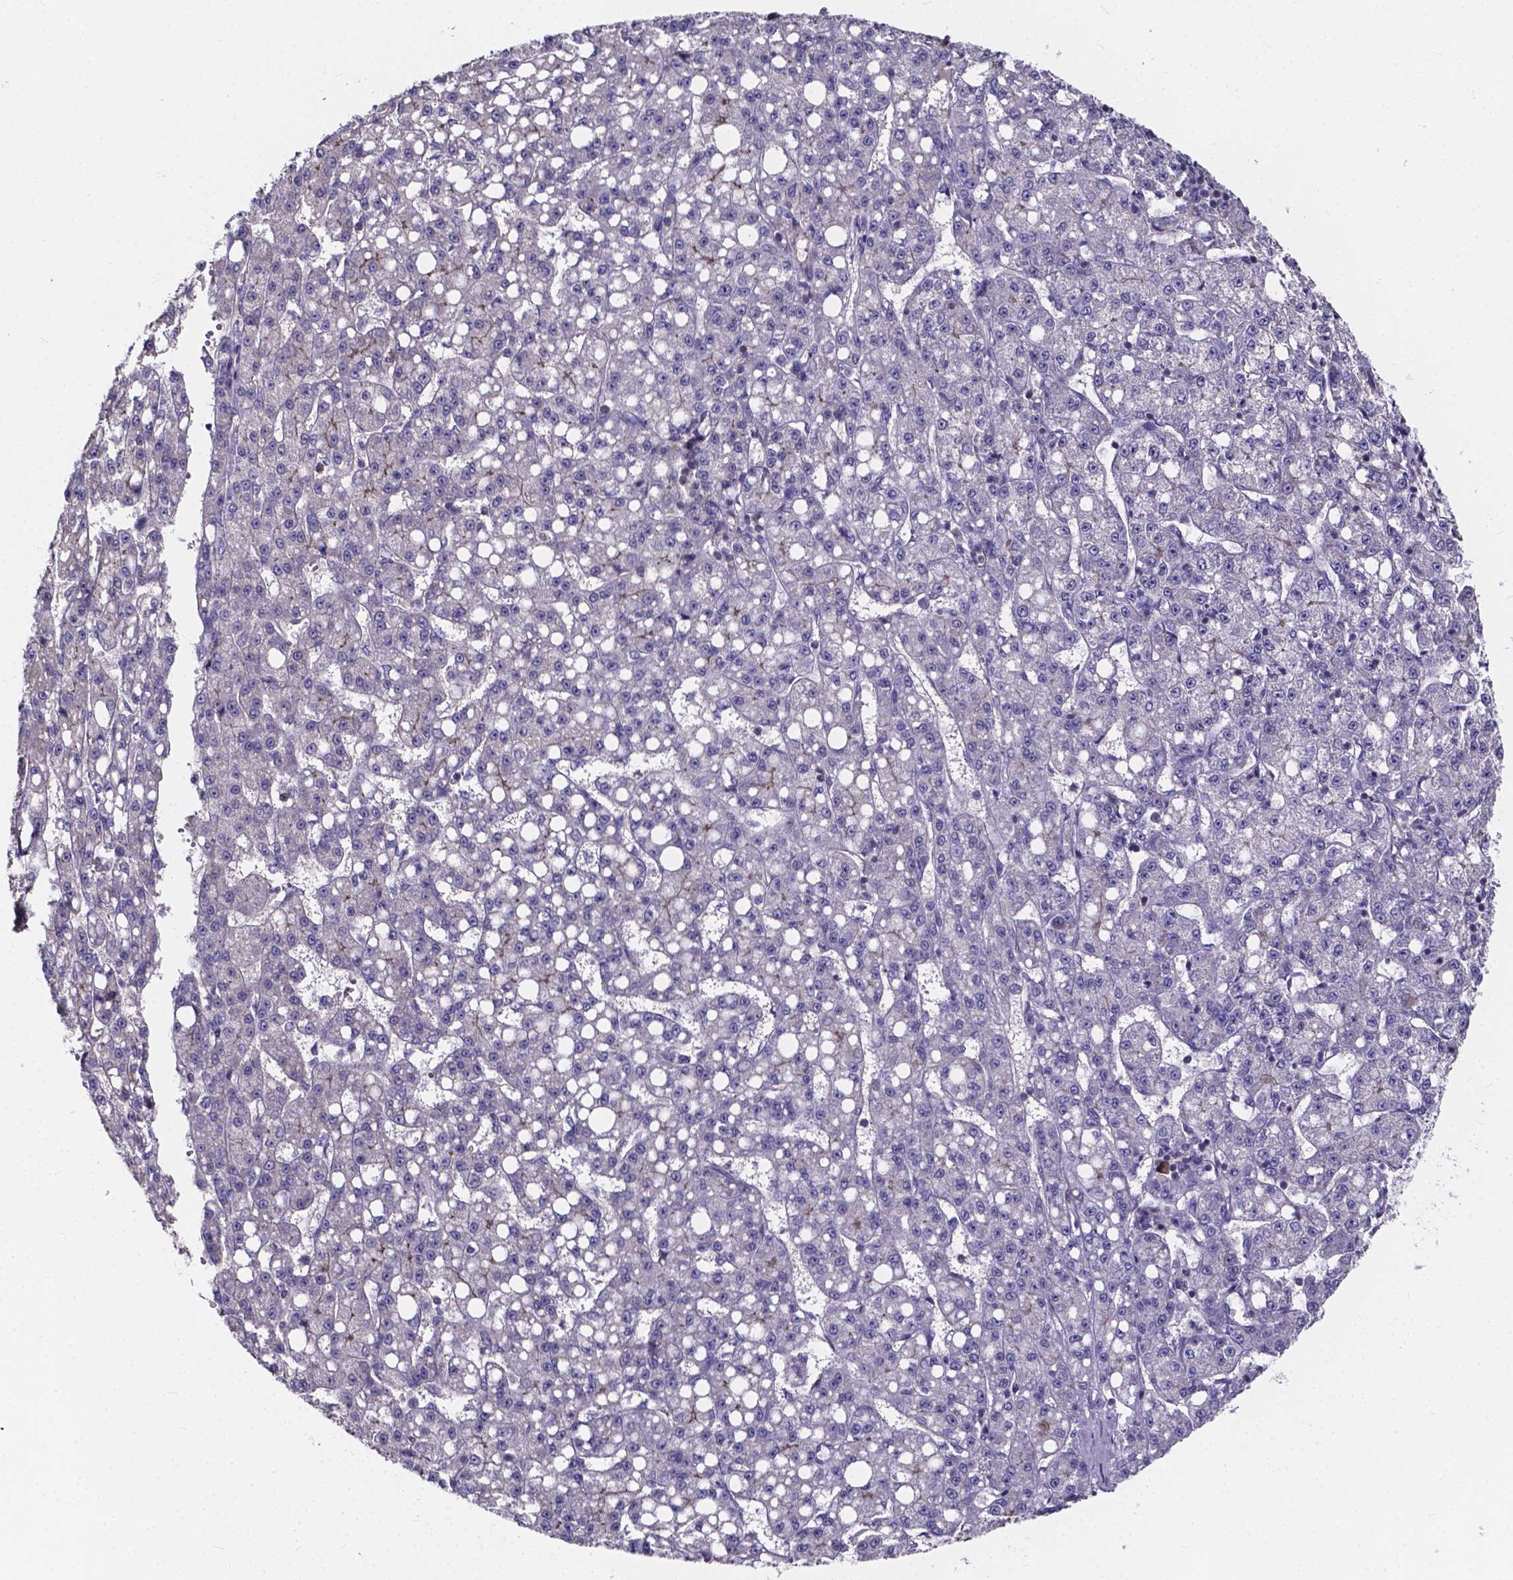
{"staining": {"intensity": "weak", "quantity": "<25%", "location": "cytoplasmic/membranous"}, "tissue": "liver cancer", "cell_type": "Tumor cells", "image_type": "cancer", "snomed": [{"axis": "morphology", "description": "Carcinoma, Hepatocellular, NOS"}, {"axis": "topography", "description": "Liver"}], "caption": "An IHC image of liver hepatocellular carcinoma is shown. There is no staining in tumor cells of liver hepatocellular carcinoma.", "gene": "THEMIS", "patient": {"sex": "female", "age": 65}}